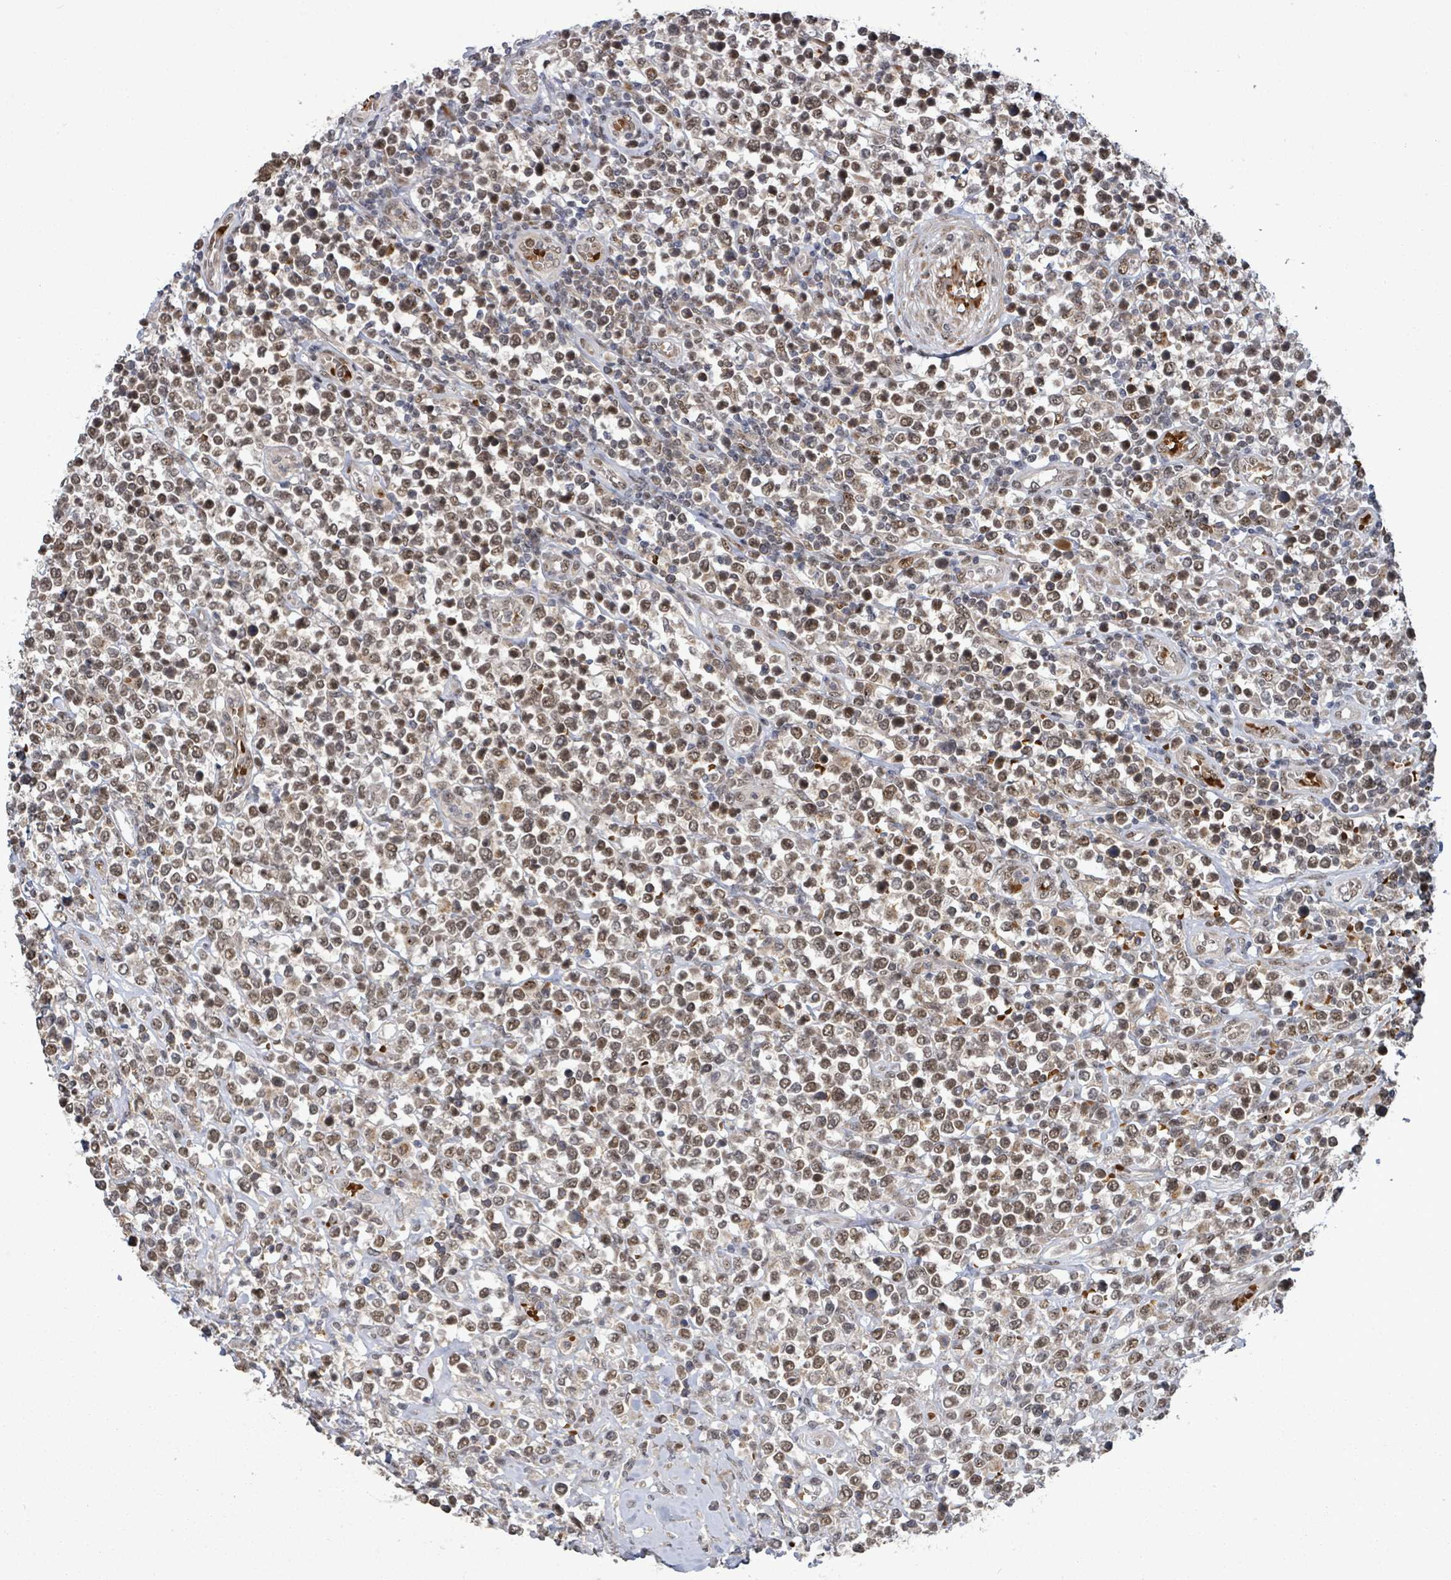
{"staining": {"intensity": "moderate", "quantity": ">75%", "location": "nuclear"}, "tissue": "lymphoma", "cell_type": "Tumor cells", "image_type": "cancer", "snomed": [{"axis": "morphology", "description": "Malignant lymphoma, non-Hodgkin's type, High grade"}, {"axis": "topography", "description": "Soft tissue"}], "caption": "IHC of human lymphoma exhibits medium levels of moderate nuclear expression in about >75% of tumor cells.", "gene": "PATZ1", "patient": {"sex": "female", "age": 56}}